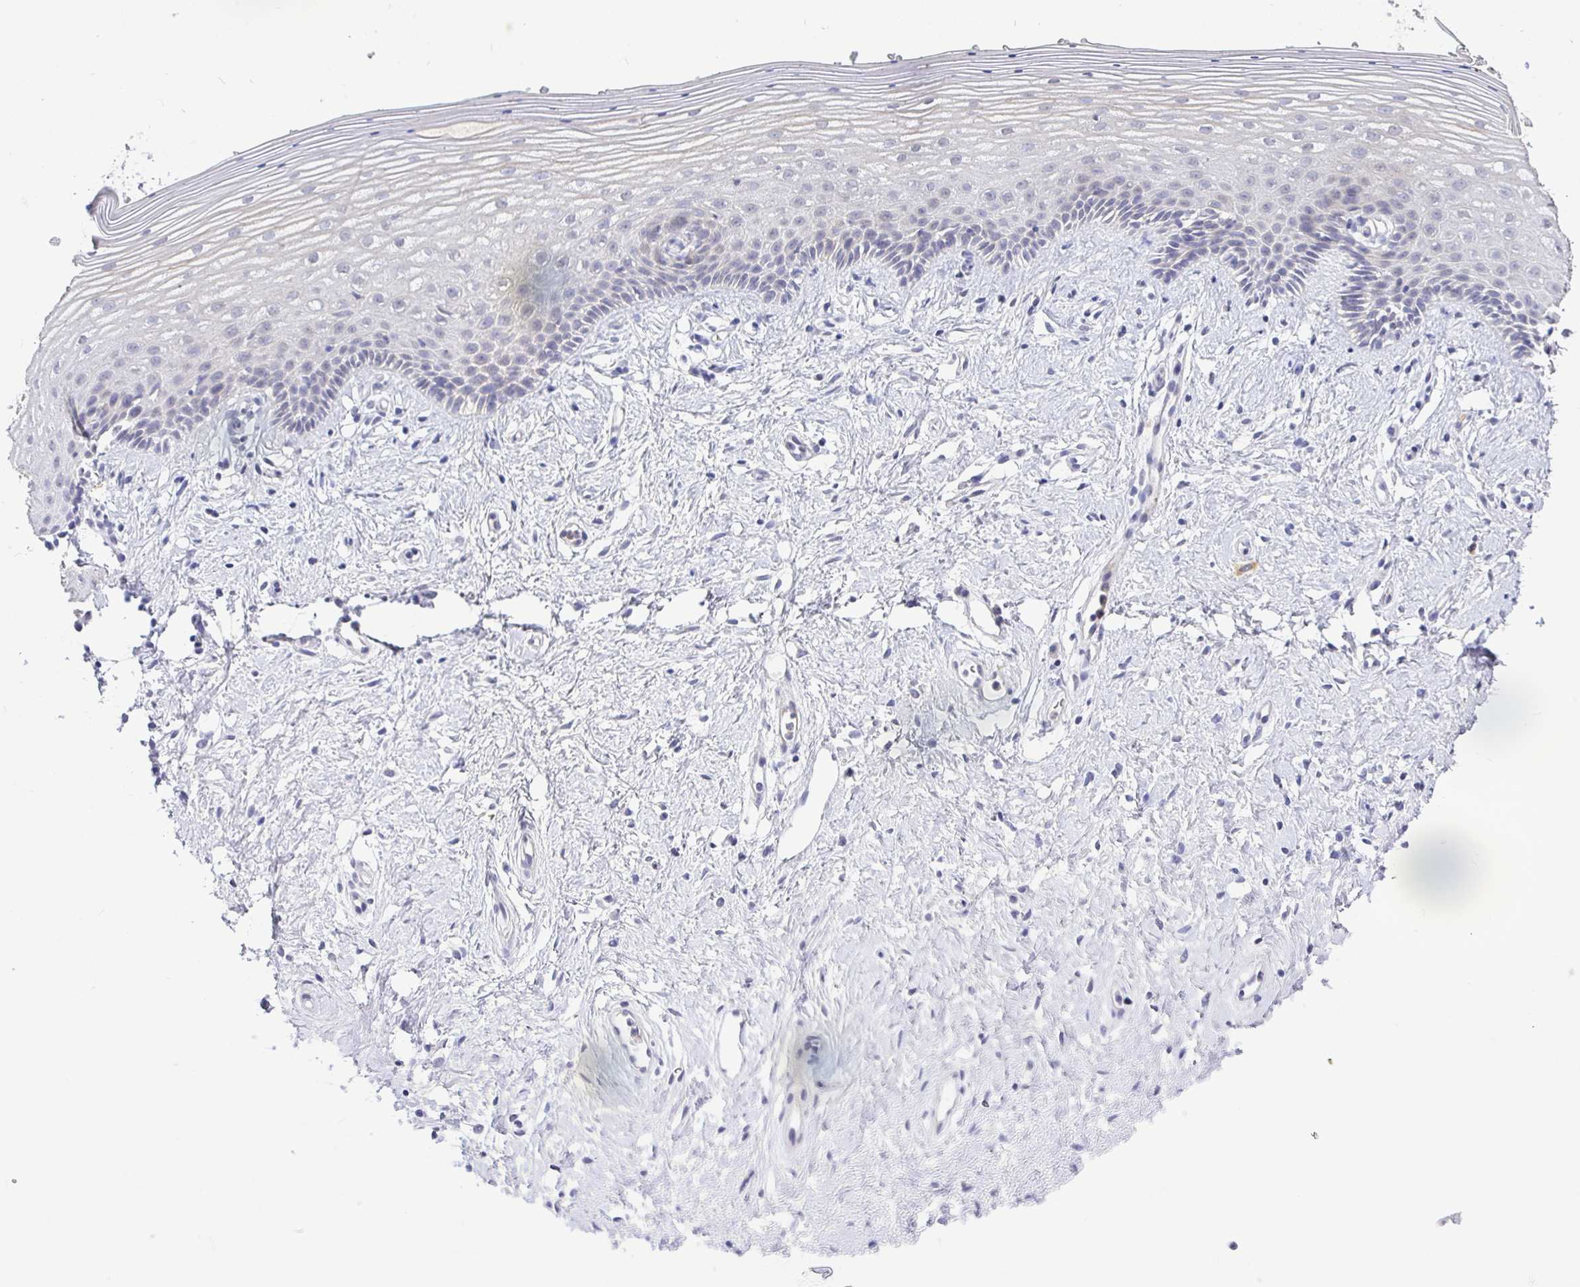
{"staining": {"intensity": "negative", "quantity": "none", "location": "none"}, "tissue": "vagina", "cell_type": "Squamous epithelial cells", "image_type": "normal", "snomed": [{"axis": "morphology", "description": "Normal tissue, NOS"}, {"axis": "topography", "description": "Vagina"}], "caption": "DAB immunohistochemical staining of benign vagina exhibits no significant positivity in squamous epithelial cells.", "gene": "EZHIP", "patient": {"sex": "female", "age": 42}}